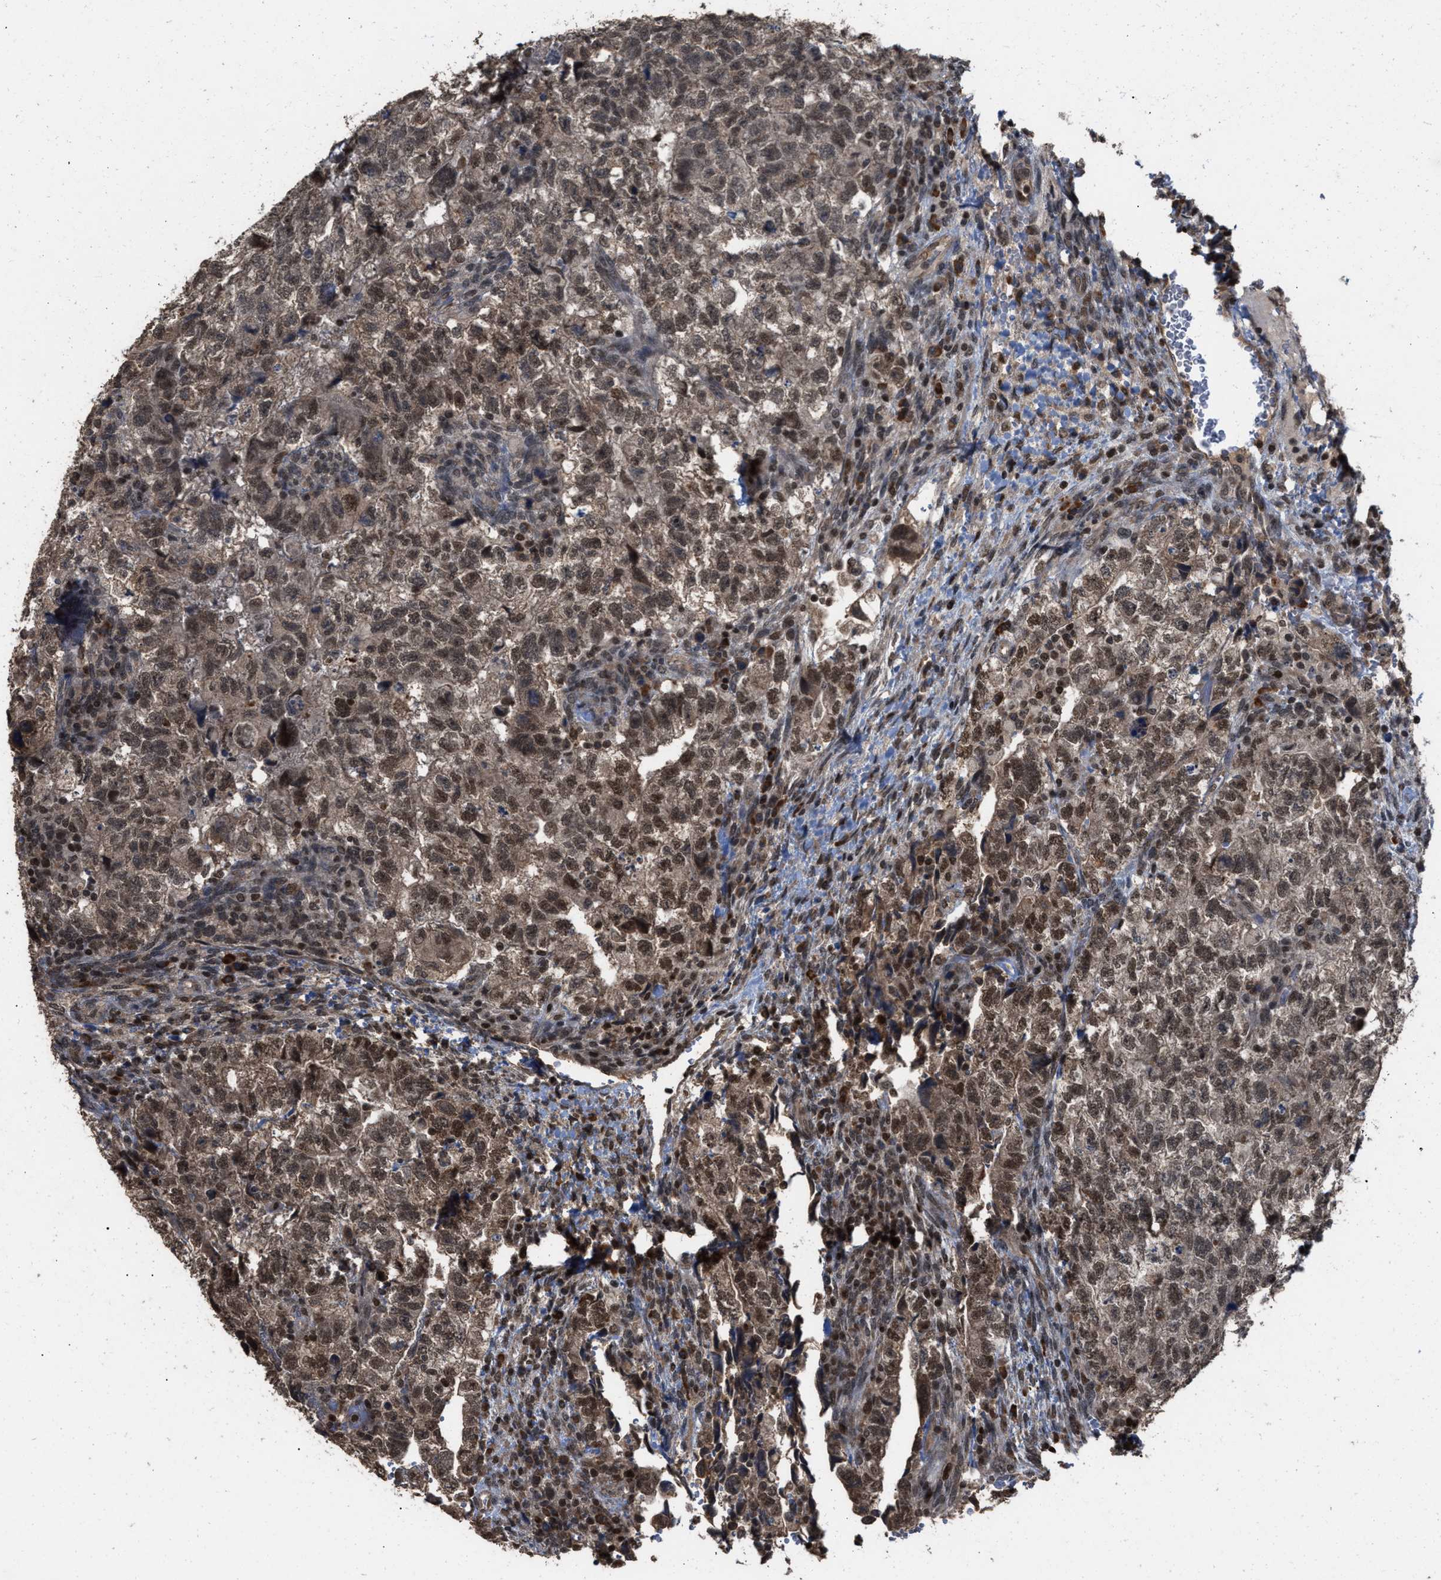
{"staining": {"intensity": "moderate", "quantity": ">75%", "location": "cytoplasmic/membranous,nuclear"}, "tissue": "testis cancer", "cell_type": "Tumor cells", "image_type": "cancer", "snomed": [{"axis": "morphology", "description": "Carcinoma, Embryonal, NOS"}, {"axis": "topography", "description": "Testis"}], "caption": "A photomicrograph showing moderate cytoplasmic/membranous and nuclear staining in approximately >75% of tumor cells in testis embryonal carcinoma, as visualized by brown immunohistochemical staining.", "gene": "C9orf78", "patient": {"sex": "male", "age": 36}}